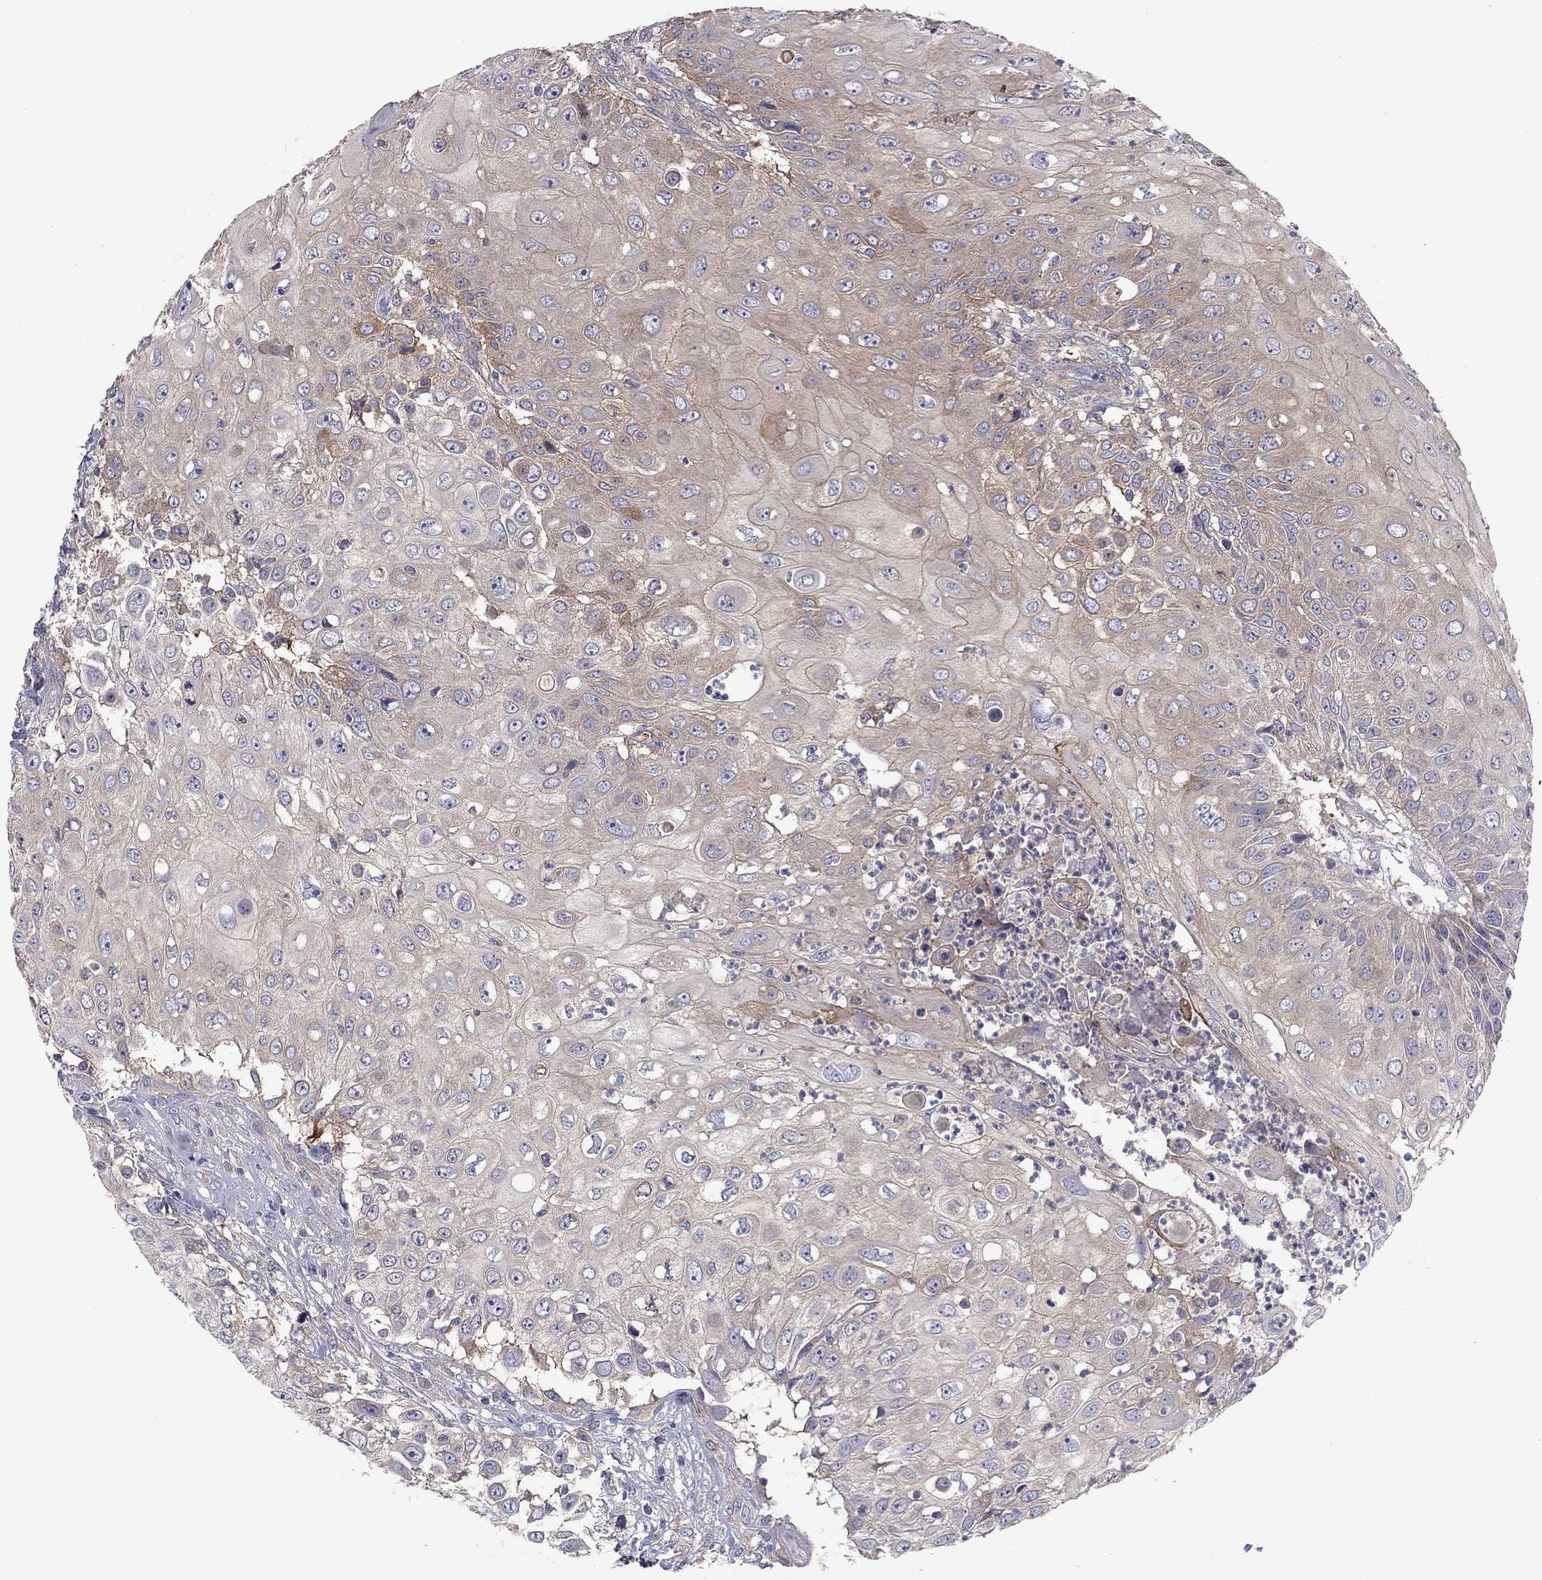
{"staining": {"intensity": "negative", "quantity": "none", "location": "none"}, "tissue": "urothelial cancer", "cell_type": "Tumor cells", "image_type": "cancer", "snomed": [{"axis": "morphology", "description": "Urothelial carcinoma, High grade"}, {"axis": "topography", "description": "Urinary bladder"}], "caption": "Immunohistochemistry (IHC) of human urothelial carcinoma (high-grade) shows no staining in tumor cells. (Stains: DAB (3,3'-diaminobenzidine) immunohistochemistry with hematoxylin counter stain, Microscopy: brightfield microscopy at high magnification).", "gene": "RNF123", "patient": {"sex": "female", "age": 79}}